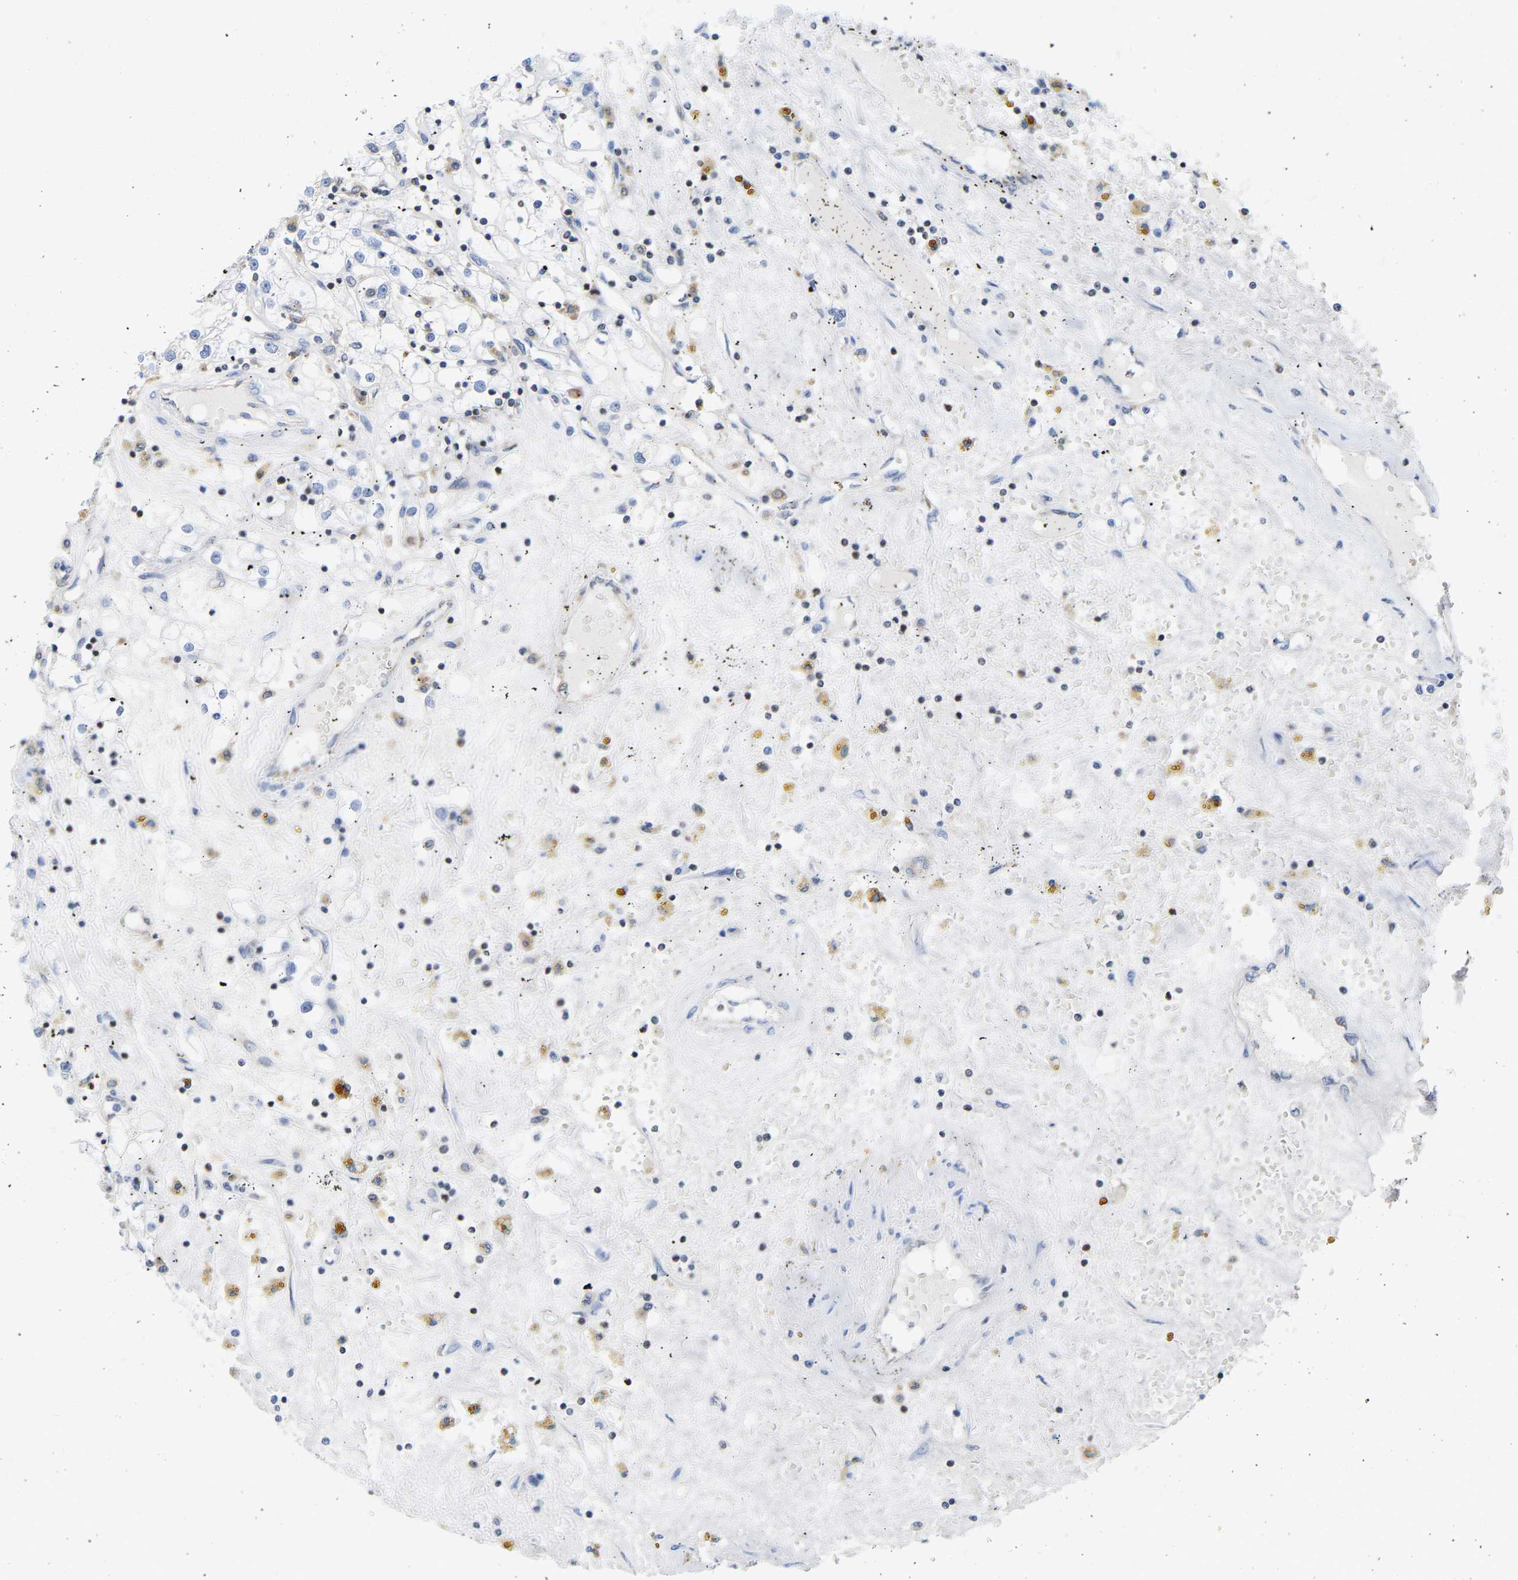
{"staining": {"intensity": "negative", "quantity": "none", "location": "none"}, "tissue": "renal cancer", "cell_type": "Tumor cells", "image_type": "cancer", "snomed": [{"axis": "morphology", "description": "Adenocarcinoma, NOS"}, {"axis": "topography", "description": "Kidney"}], "caption": "A histopathology image of human renal adenocarcinoma is negative for staining in tumor cells. (Immunohistochemistry, brightfield microscopy, high magnification).", "gene": "GIMAP4", "patient": {"sex": "male", "age": 56}}